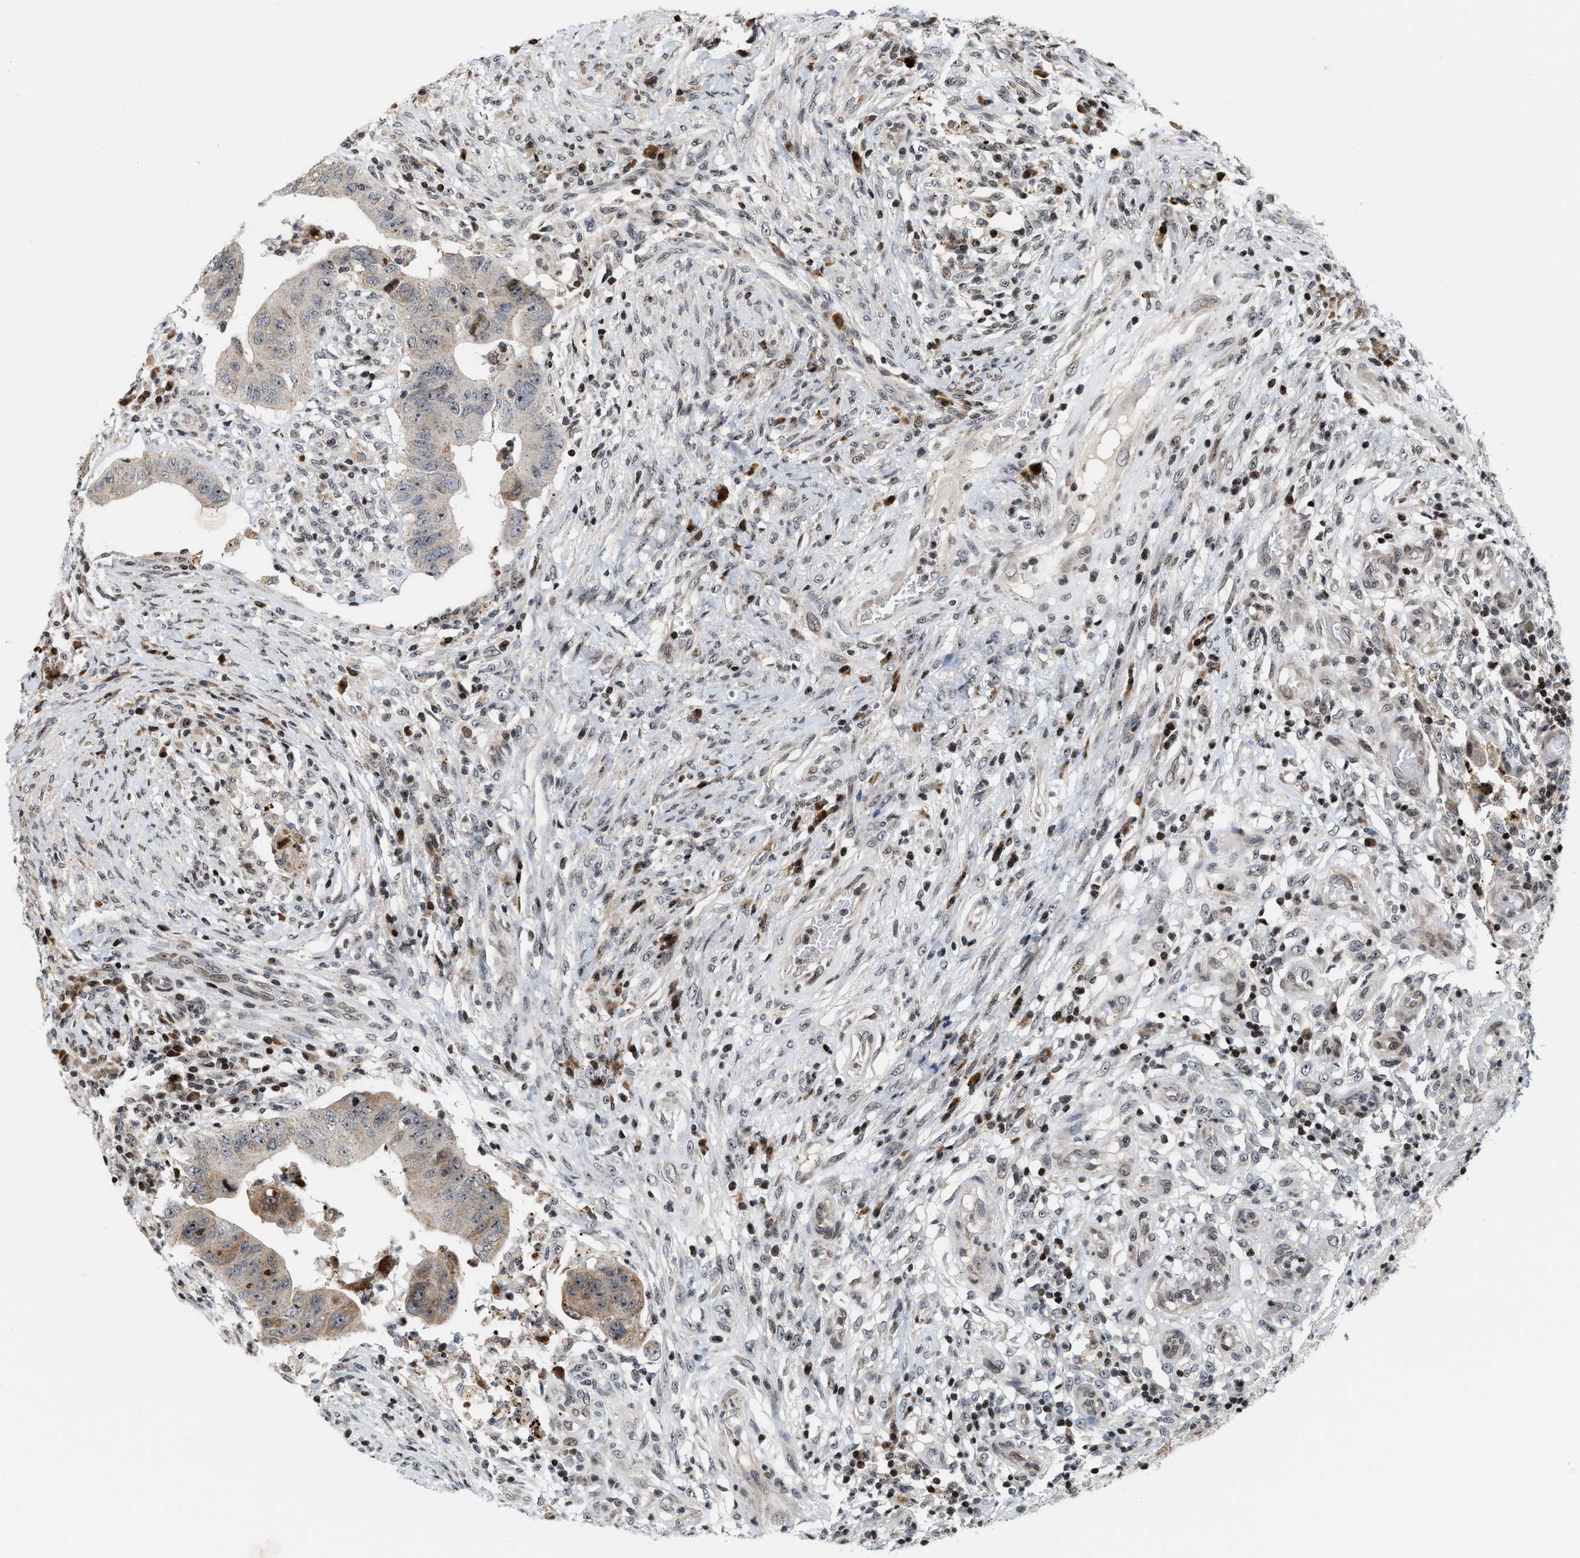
{"staining": {"intensity": "weak", "quantity": "25%-75%", "location": "cytoplasmic/membranous"}, "tissue": "colorectal cancer", "cell_type": "Tumor cells", "image_type": "cancer", "snomed": [{"axis": "morphology", "description": "Adenocarcinoma, NOS"}, {"axis": "topography", "description": "Rectum"}], "caption": "Immunohistochemical staining of adenocarcinoma (colorectal) demonstrates low levels of weak cytoplasmic/membranous protein positivity in about 25%-75% of tumor cells.", "gene": "PDZD2", "patient": {"sex": "female", "age": 71}}